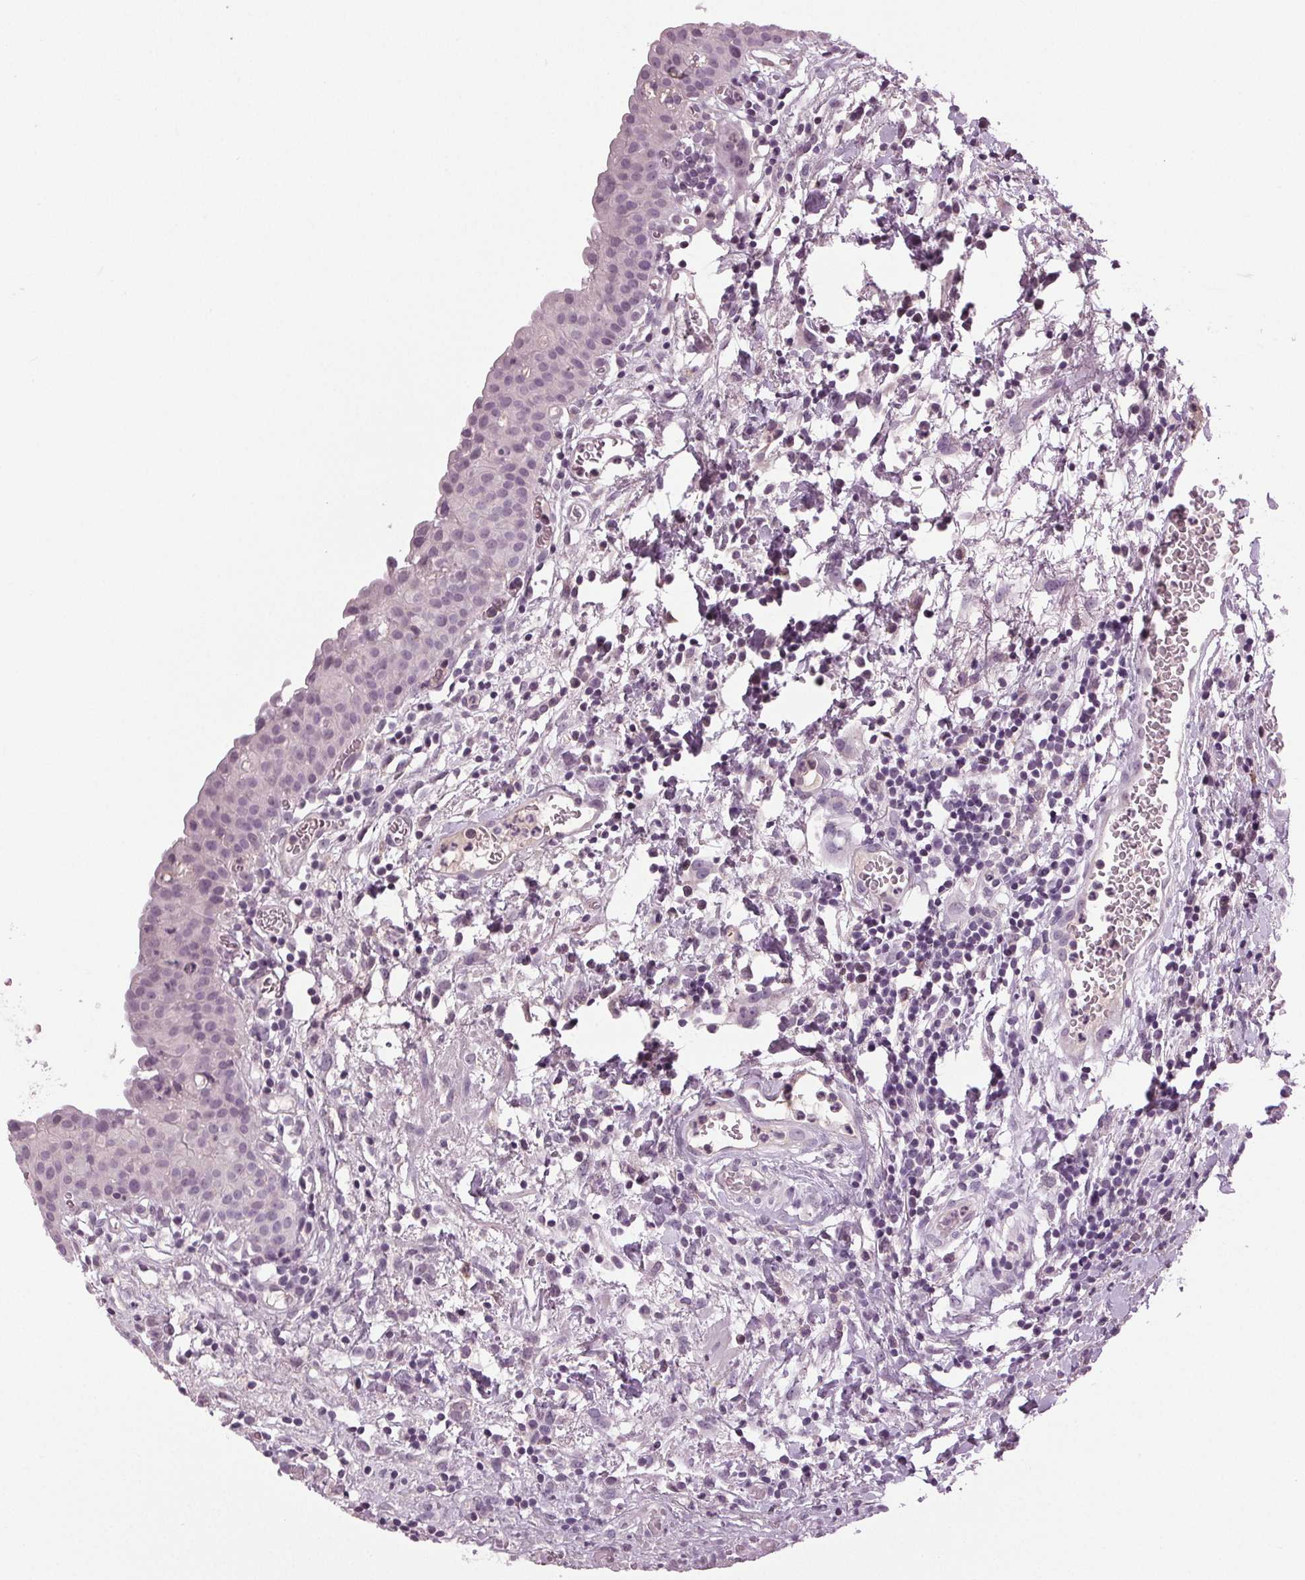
{"staining": {"intensity": "negative", "quantity": "none", "location": "none"}, "tissue": "urinary bladder", "cell_type": "Urothelial cells", "image_type": "normal", "snomed": [{"axis": "morphology", "description": "Normal tissue, NOS"}, {"axis": "morphology", "description": "Inflammation, NOS"}, {"axis": "topography", "description": "Urinary bladder"}], "caption": "IHC histopathology image of unremarkable urinary bladder: urinary bladder stained with DAB (3,3'-diaminobenzidine) reveals no significant protein staining in urothelial cells. The staining was performed using DAB (3,3'-diaminobenzidine) to visualize the protein expression in brown, while the nuclei were stained in blue with hematoxylin (Magnification: 20x).", "gene": "DNAH12", "patient": {"sex": "male", "age": 57}}